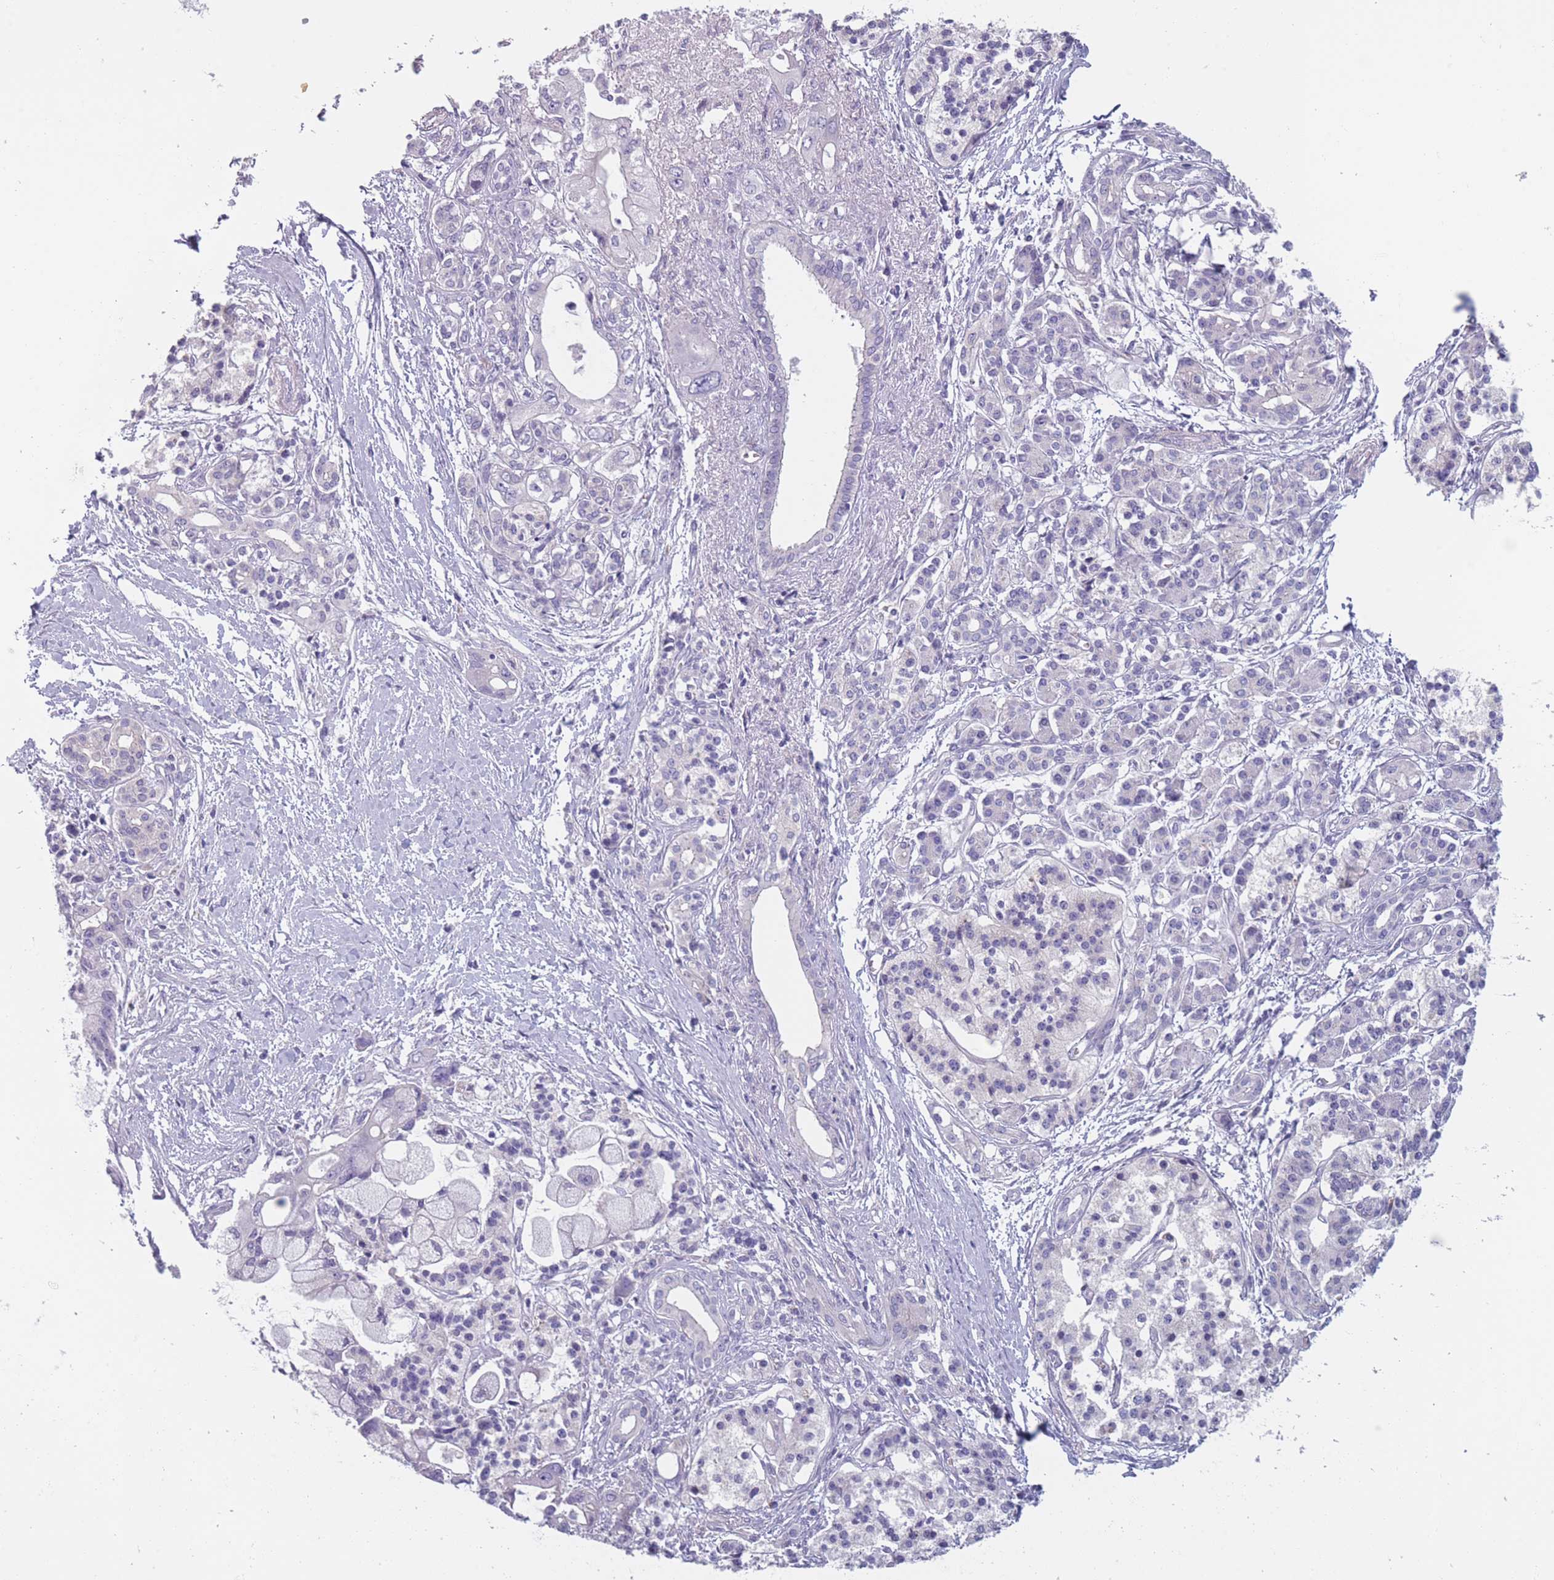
{"staining": {"intensity": "negative", "quantity": "none", "location": "none"}, "tissue": "pancreatic cancer", "cell_type": "Tumor cells", "image_type": "cancer", "snomed": [{"axis": "morphology", "description": "Adenocarcinoma, NOS"}, {"axis": "topography", "description": "Pancreas"}], "caption": "Image shows no significant protein expression in tumor cells of pancreatic cancer (adenocarcinoma).", "gene": "FAM83F", "patient": {"sex": "male", "age": 68}}